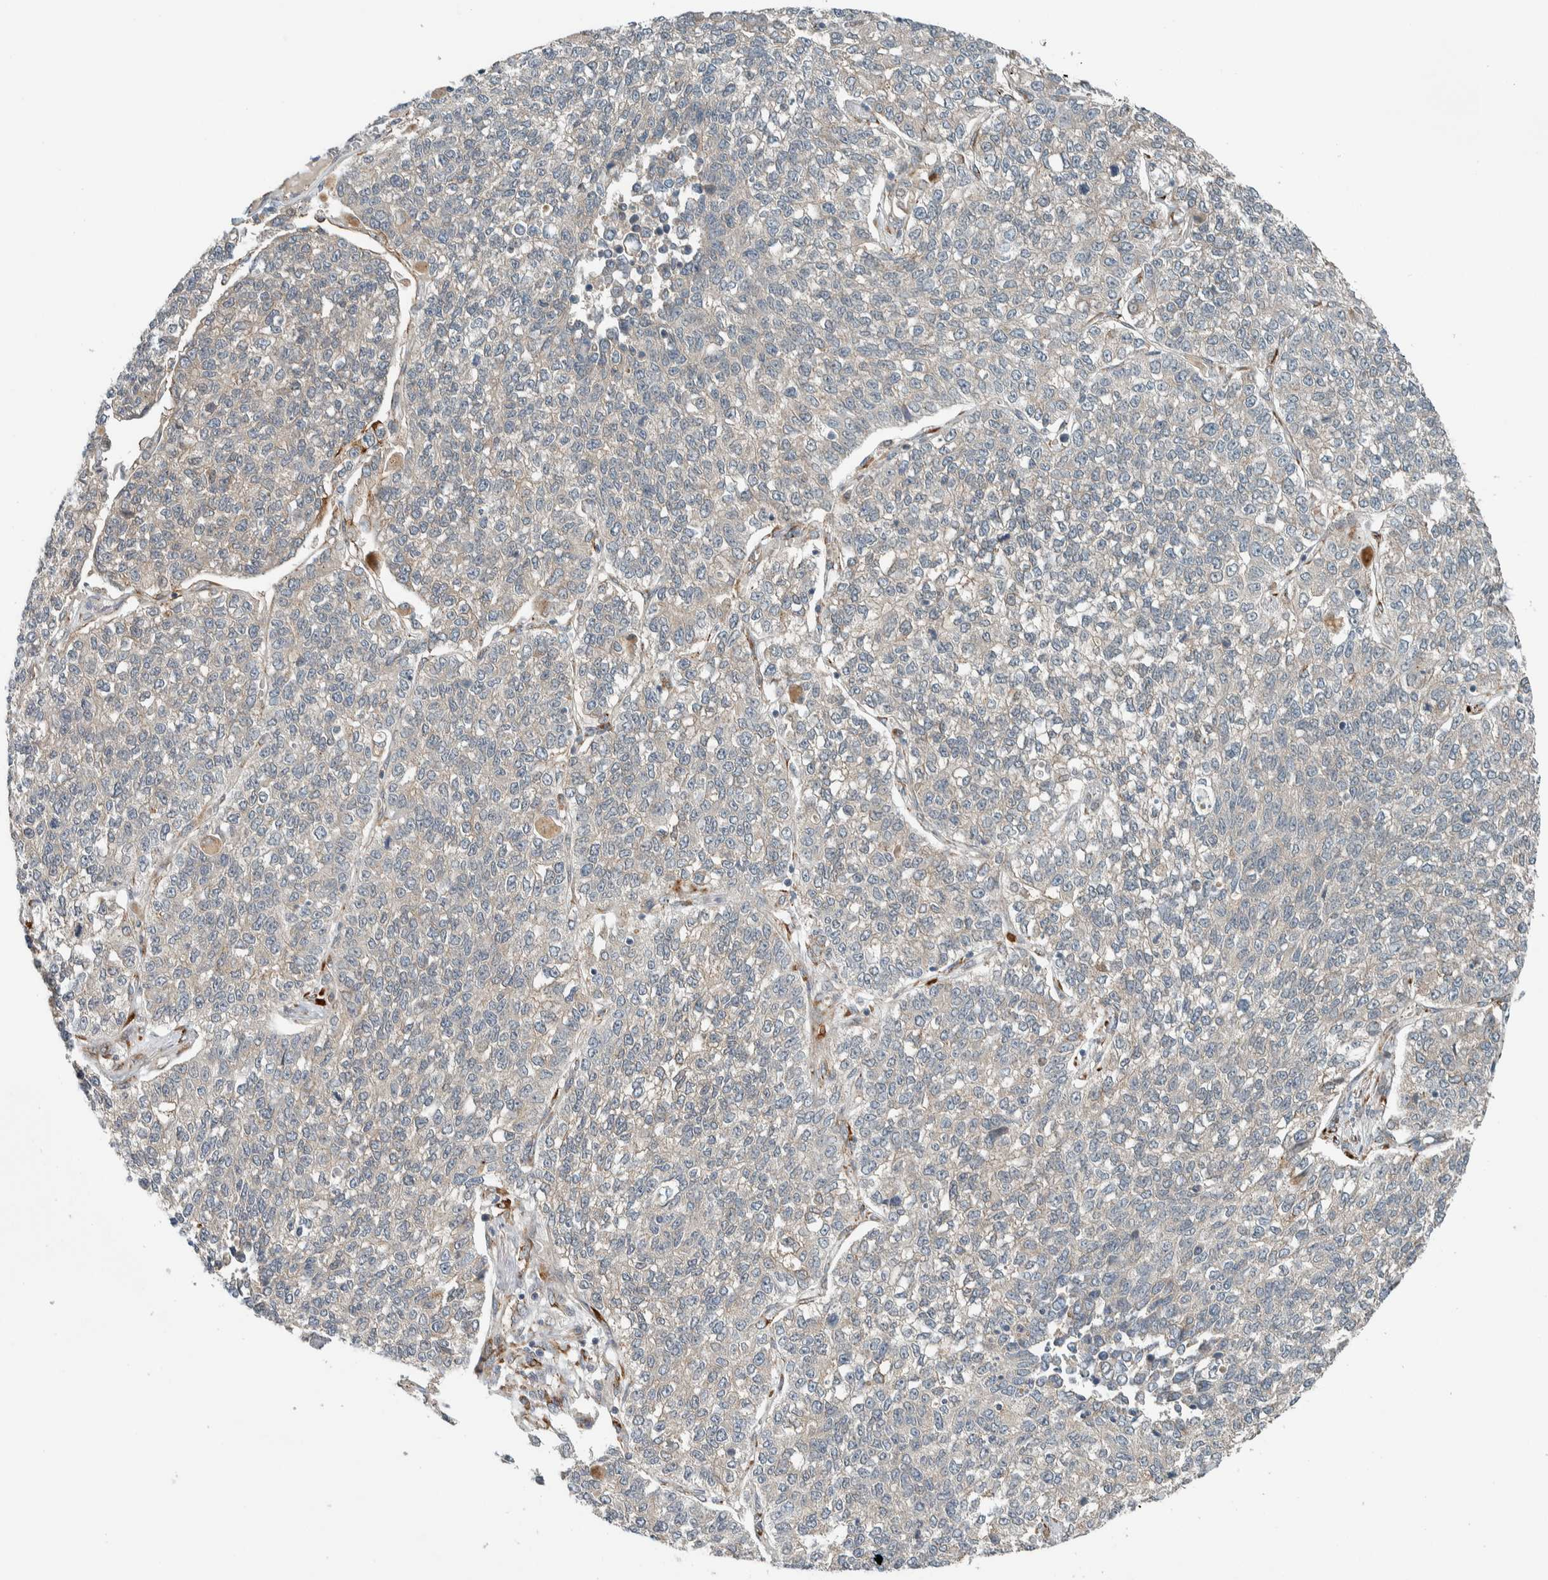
{"staining": {"intensity": "negative", "quantity": "none", "location": "none"}, "tissue": "lung cancer", "cell_type": "Tumor cells", "image_type": "cancer", "snomed": [{"axis": "morphology", "description": "Adenocarcinoma, NOS"}, {"axis": "topography", "description": "Lung"}], "caption": "A high-resolution micrograph shows IHC staining of adenocarcinoma (lung), which reveals no significant positivity in tumor cells. Brightfield microscopy of immunohistochemistry (IHC) stained with DAB (3,3'-diaminobenzidine) (brown) and hematoxylin (blue), captured at high magnification.", "gene": "CTBP2", "patient": {"sex": "male", "age": 49}}